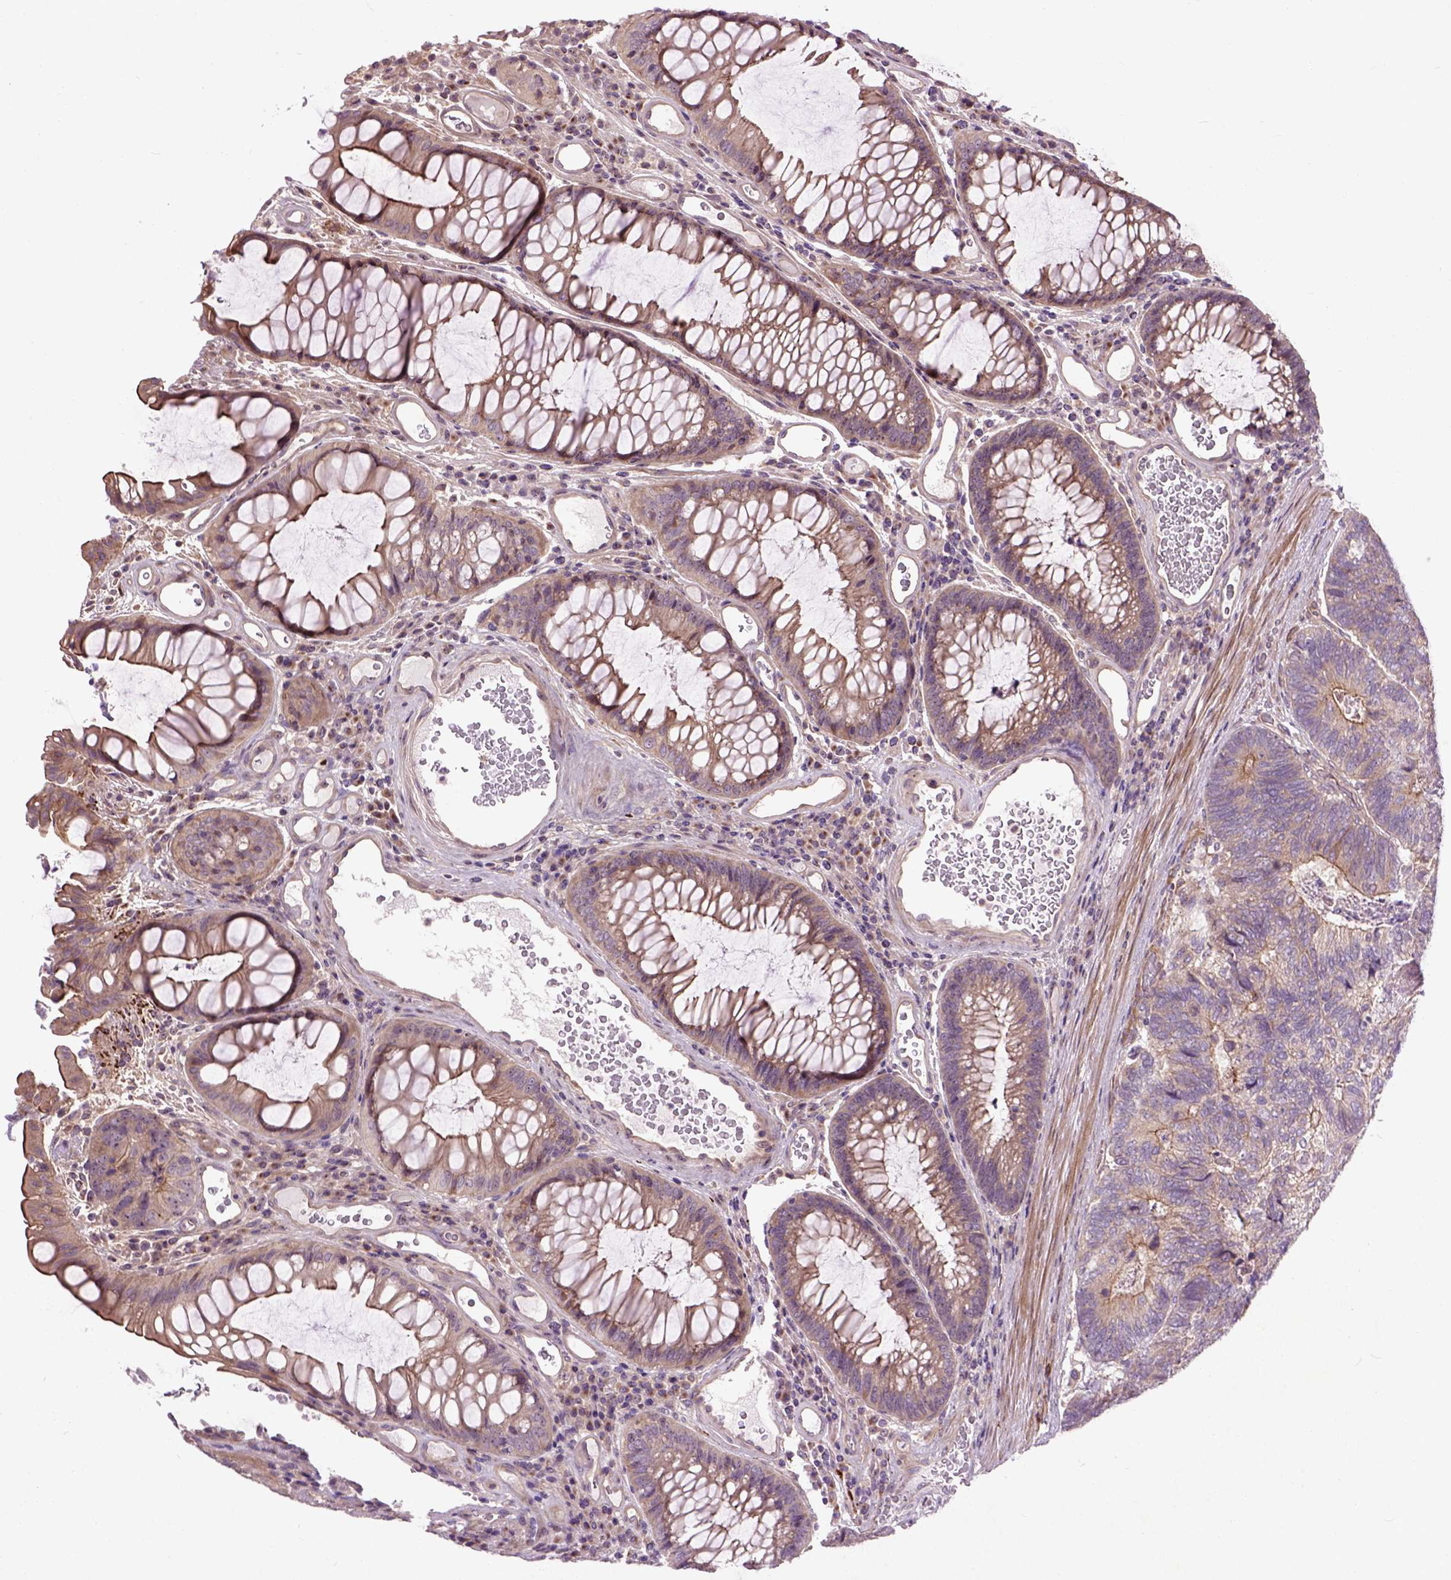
{"staining": {"intensity": "moderate", "quantity": "<25%", "location": "cytoplasmic/membranous"}, "tissue": "colorectal cancer", "cell_type": "Tumor cells", "image_type": "cancer", "snomed": [{"axis": "morphology", "description": "Adenocarcinoma, NOS"}, {"axis": "topography", "description": "Colon"}], "caption": "Immunohistochemistry of colorectal cancer (adenocarcinoma) shows low levels of moderate cytoplasmic/membranous expression in about <25% of tumor cells.", "gene": "MAPT", "patient": {"sex": "female", "age": 67}}